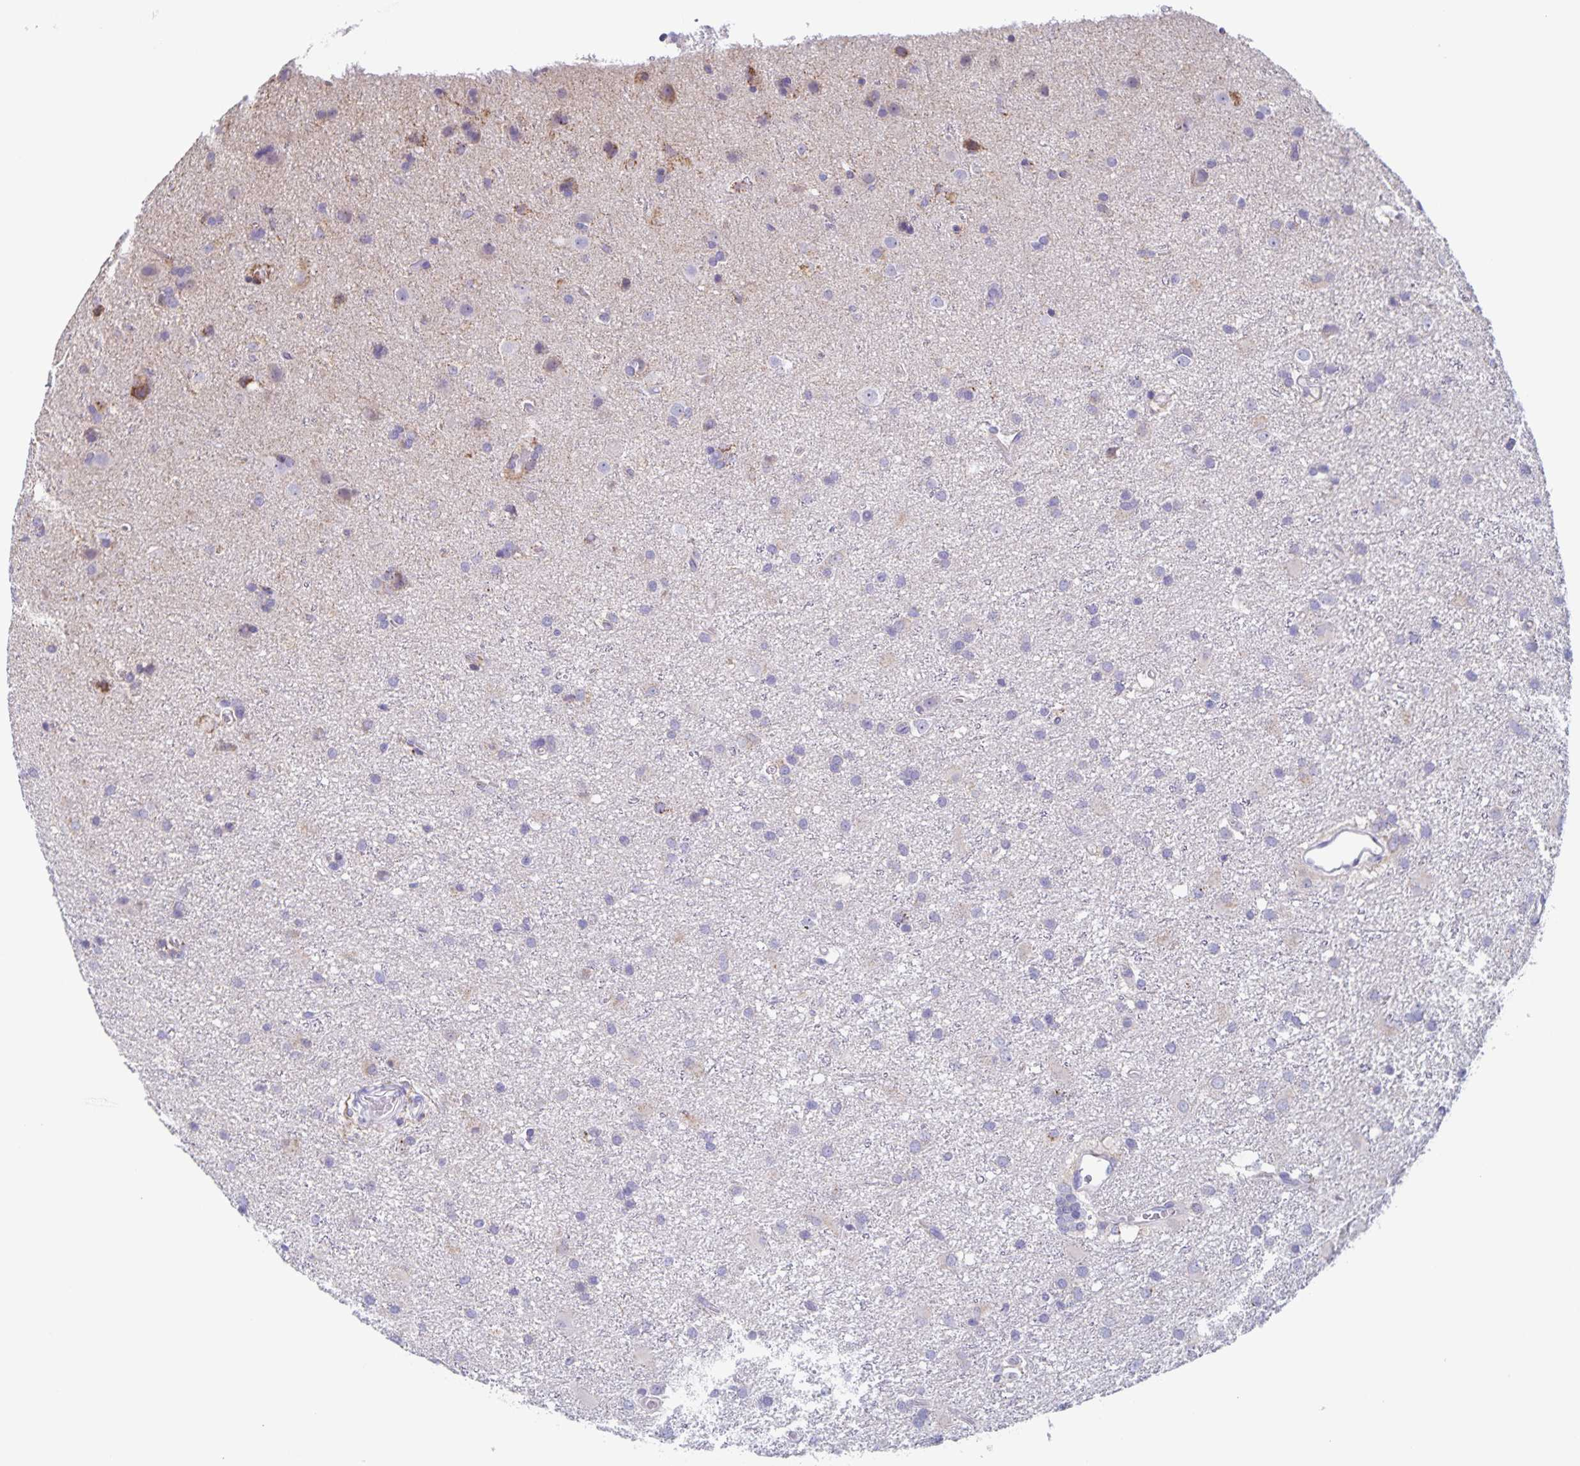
{"staining": {"intensity": "moderate", "quantity": "<25%", "location": "cytoplasmic/membranous"}, "tissue": "glioma", "cell_type": "Tumor cells", "image_type": "cancer", "snomed": [{"axis": "morphology", "description": "Glioma, malignant, High grade"}, {"axis": "topography", "description": "Brain"}], "caption": "Human high-grade glioma (malignant) stained with a protein marker displays moderate staining in tumor cells.", "gene": "RPL36A", "patient": {"sex": "male", "age": 55}}